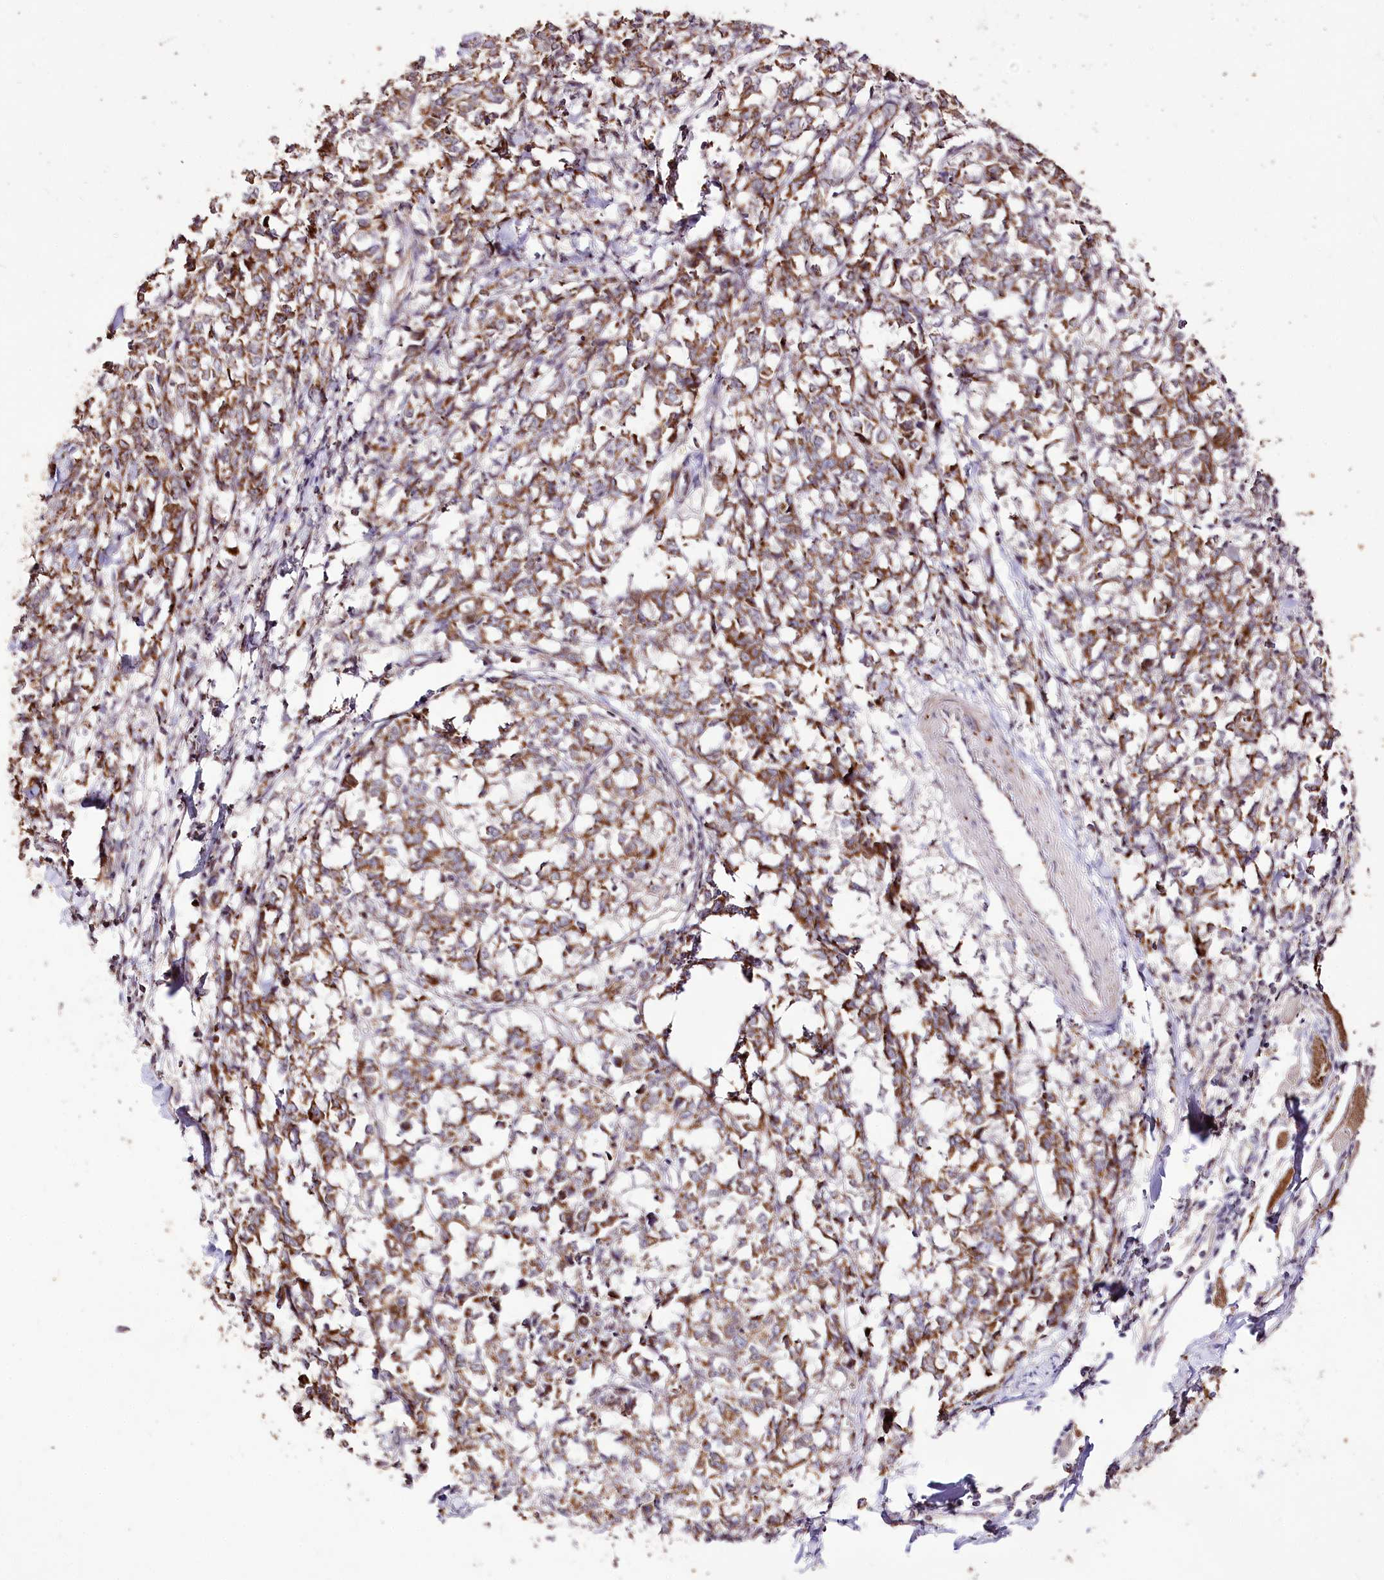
{"staining": {"intensity": "moderate", "quantity": ">75%", "location": "cytoplasmic/membranous"}, "tissue": "melanoma", "cell_type": "Tumor cells", "image_type": "cancer", "snomed": [{"axis": "morphology", "description": "Malignant melanoma, NOS"}, {"axis": "topography", "description": "Skin"}], "caption": "Malignant melanoma stained with DAB (3,3'-diaminobenzidine) immunohistochemistry demonstrates medium levels of moderate cytoplasmic/membranous positivity in about >75% of tumor cells.", "gene": "CARD19", "patient": {"sex": "female", "age": 72}}